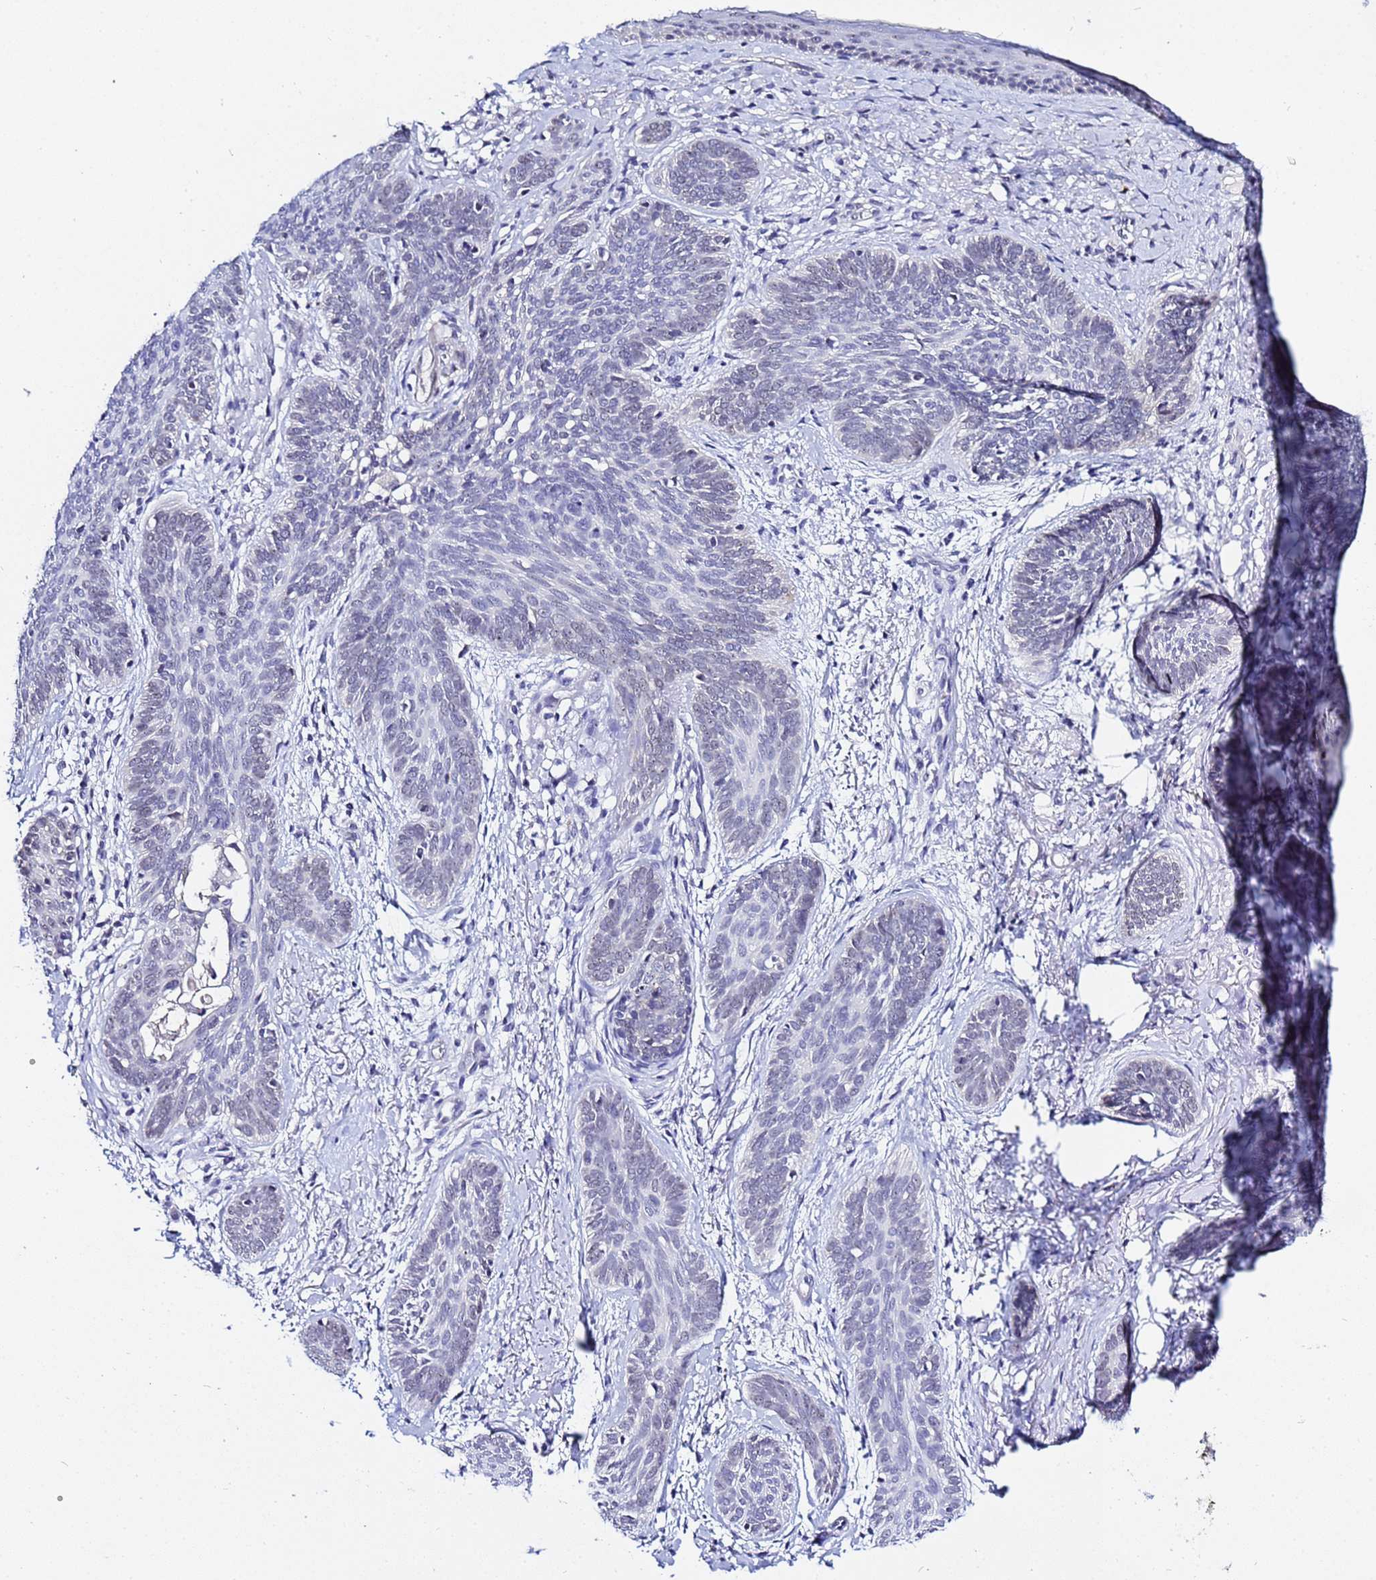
{"staining": {"intensity": "negative", "quantity": "none", "location": "none"}, "tissue": "skin cancer", "cell_type": "Tumor cells", "image_type": "cancer", "snomed": [{"axis": "morphology", "description": "Basal cell carcinoma"}, {"axis": "topography", "description": "Skin"}], "caption": "A micrograph of skin cancer stained for a protein shows no brown staining in tumor cells.", "gene": "ACTL6B", "patient": {"sex": "female", "age": 81}}